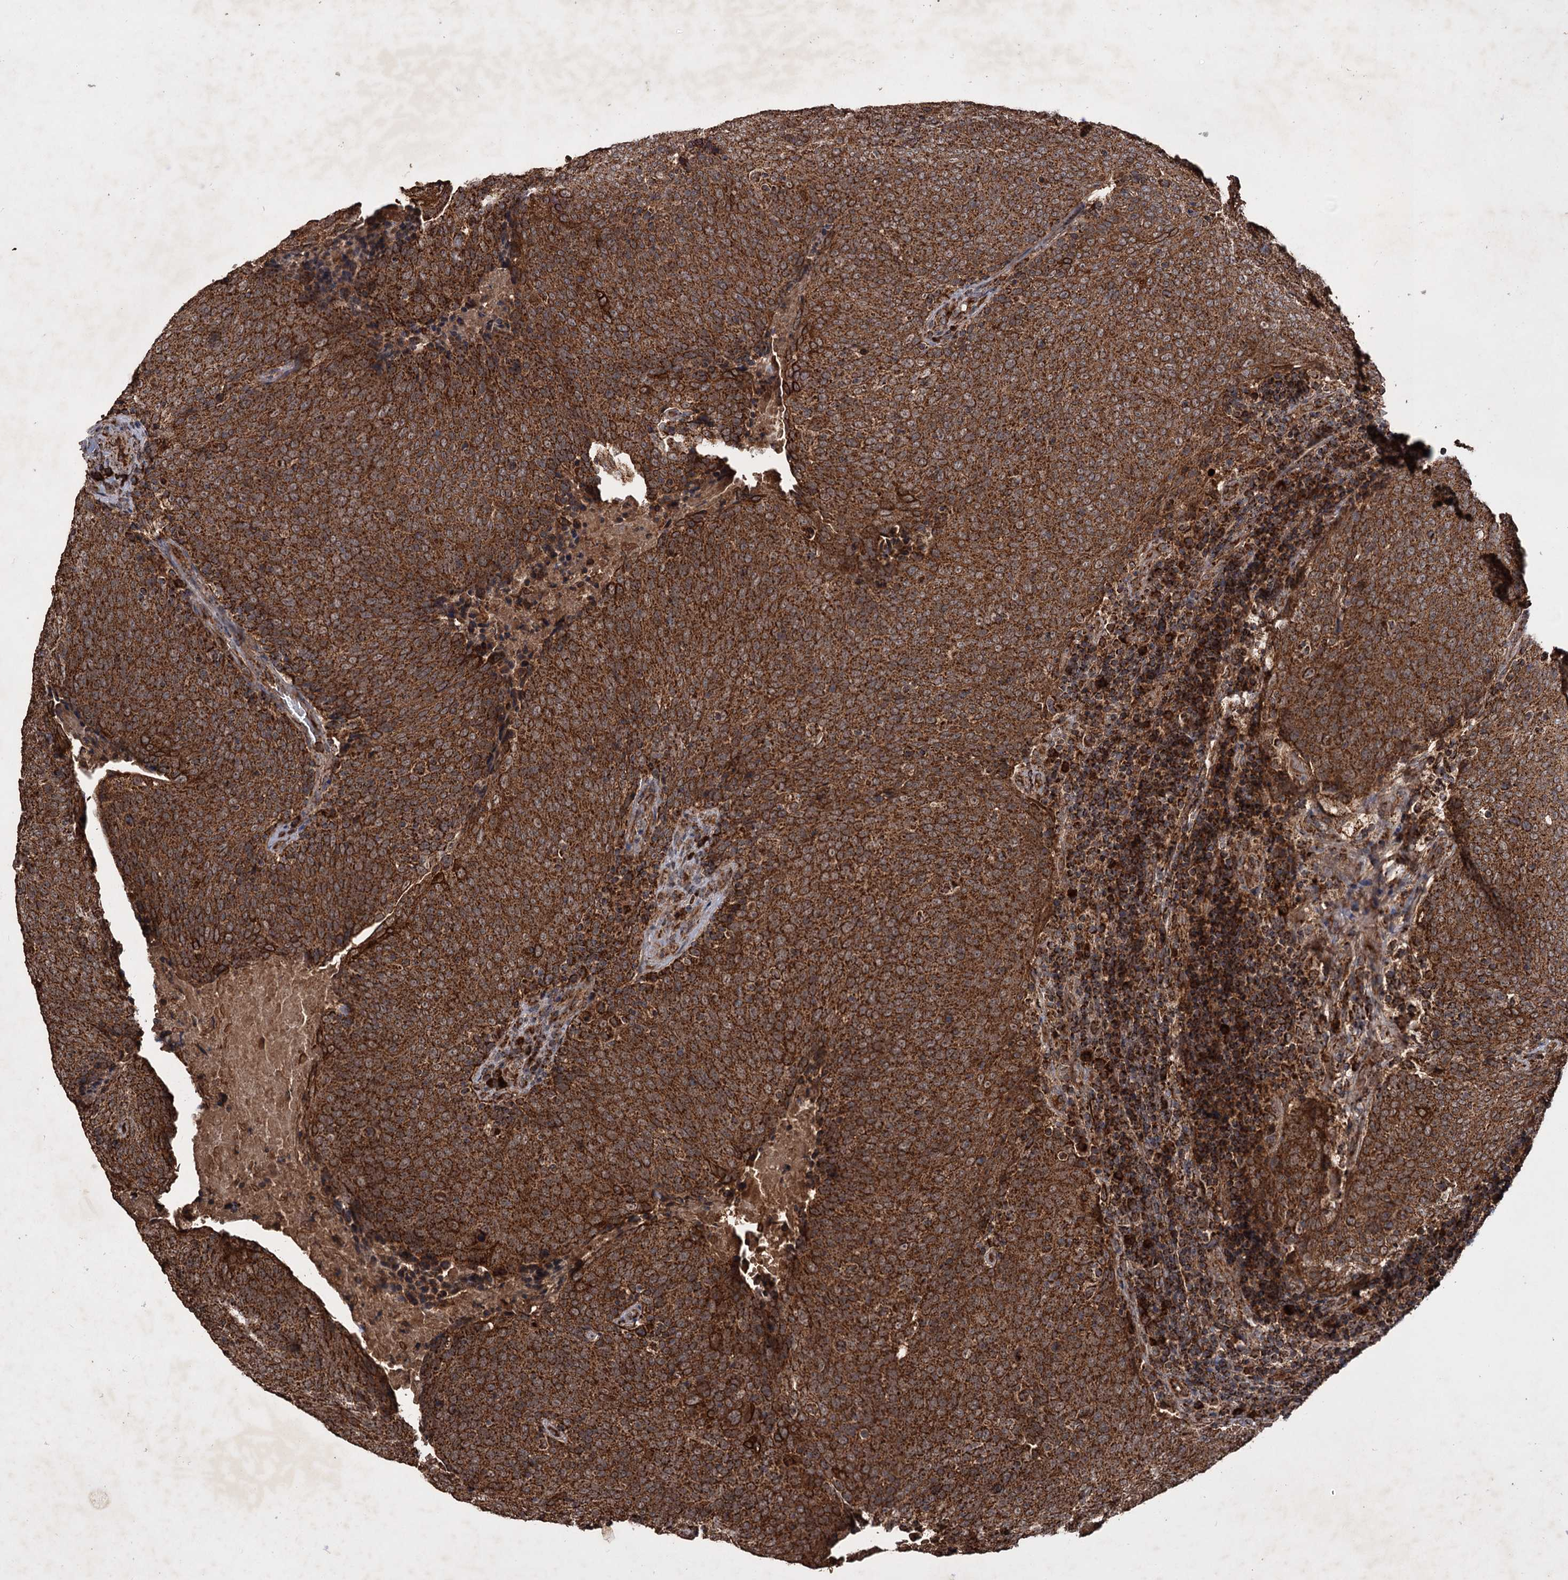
{"staining": {"intensity": "strong", "quantity": ">75%", "location": "cytoplasmic/membranous"}, "tissue": "head and neck cancer", "cell_type": "Tumor cells", "image_type": "cancer", "snomed": [{"axis": "morphology", "description": "Squamous cell carcinoma, NOS"}, {"axis": "morphology", "description": "Squamous cell carcinoma, metastatic, NOS"}, {"axis": "topography", "description": "Lymph node"}, {"axis": "topography", "description": "Head-Neck"}], "caption": "Immunohistochemical staining of human head and neck metastatic squamous cell carcinoma demonstrates high levels of strong cytoplasmic/membranous expression in about >75% of tumor cells.", "gene": "IPO4", "patient": {"sex": "male", "age": 62}}